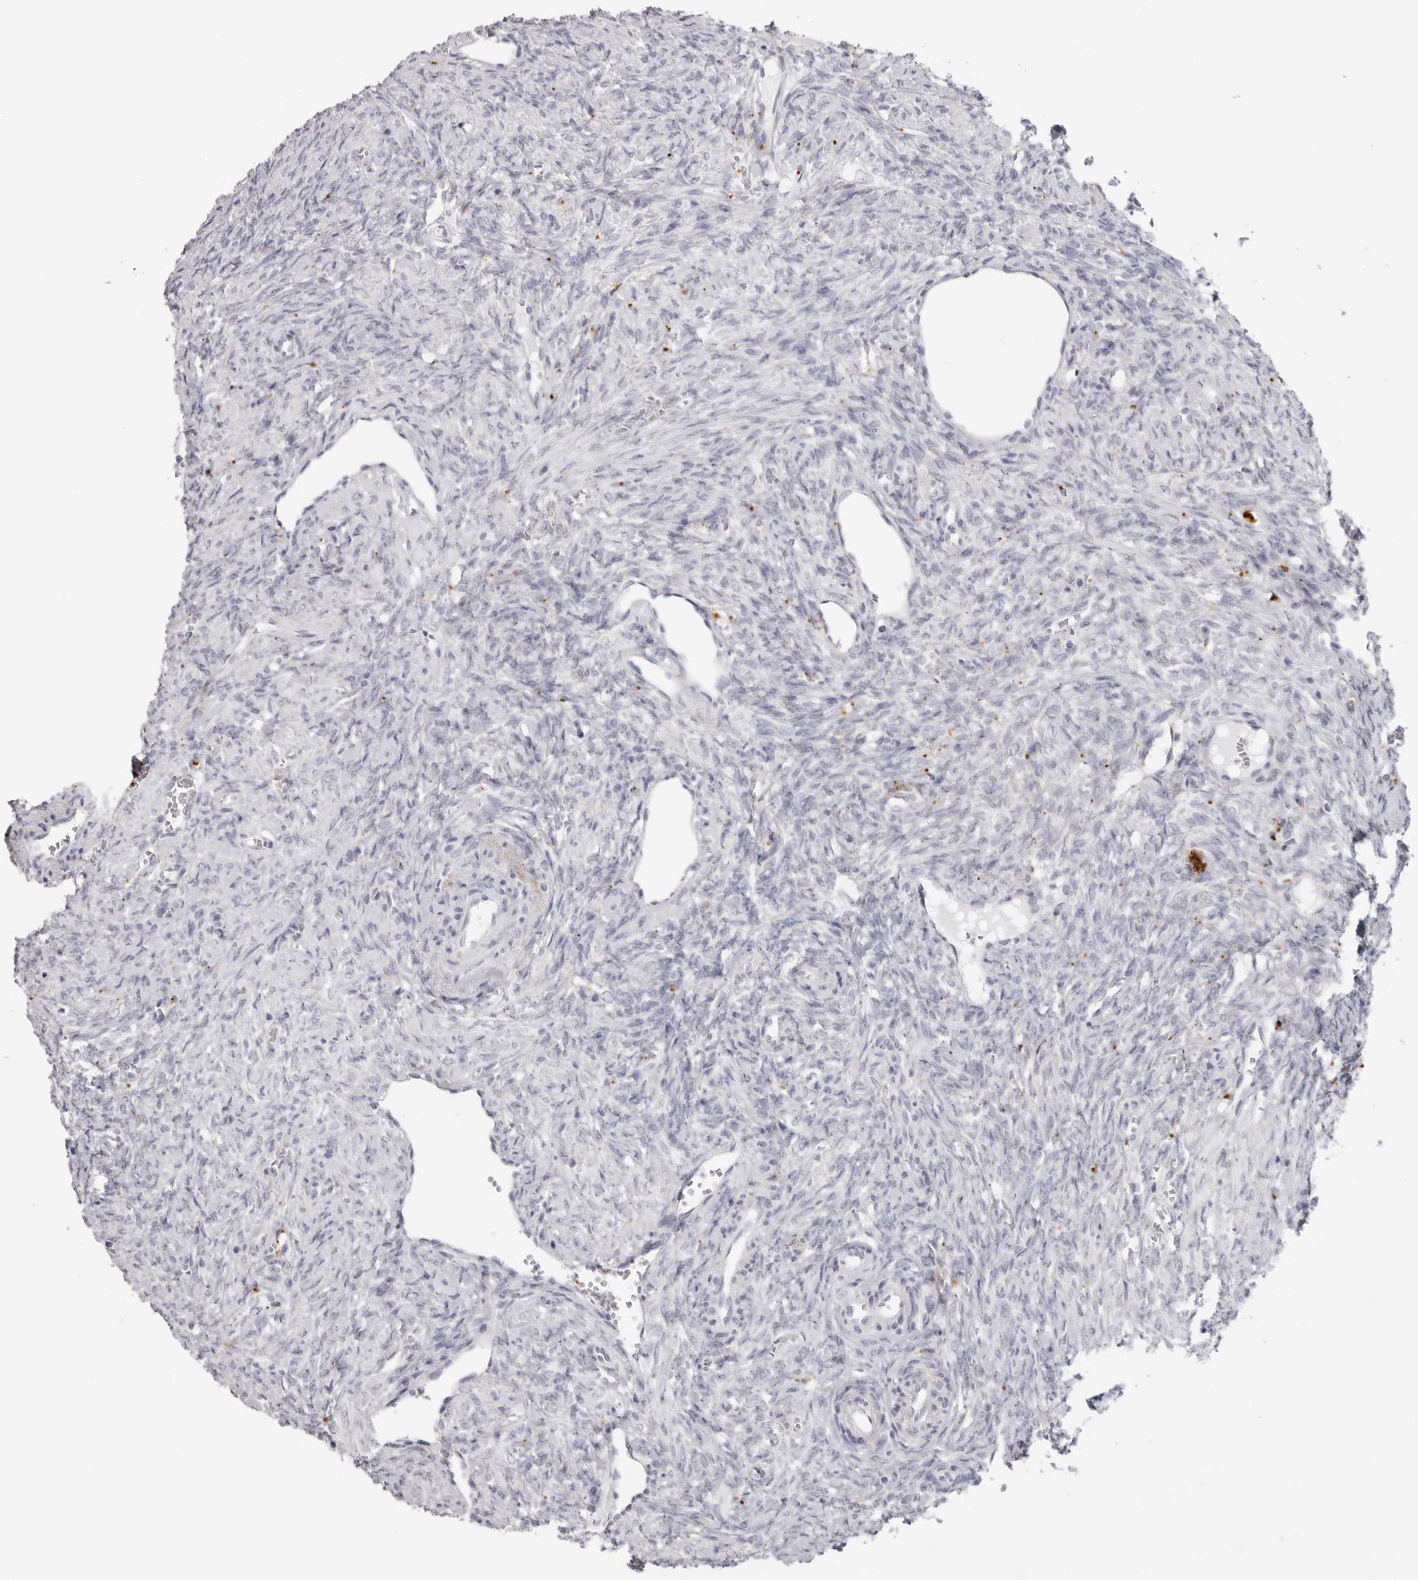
{"staining": {"intensity": "negative", "quantity": "none", "location": "none"}, "tissue": "ovary", "cell_type": "Ovarian stroma cells", "image_type": "normal", "snomed": [{"axis": "morphology", "description": "Normal tissue, NOS"}, {"axis": "topography", "description": "Ovary"}], "caption": "The photomicrograph displays no significant expression in ovarian stroma cells of ovary.", "gene": "IL25", "patient": {"sex": "female", "age": 41}}